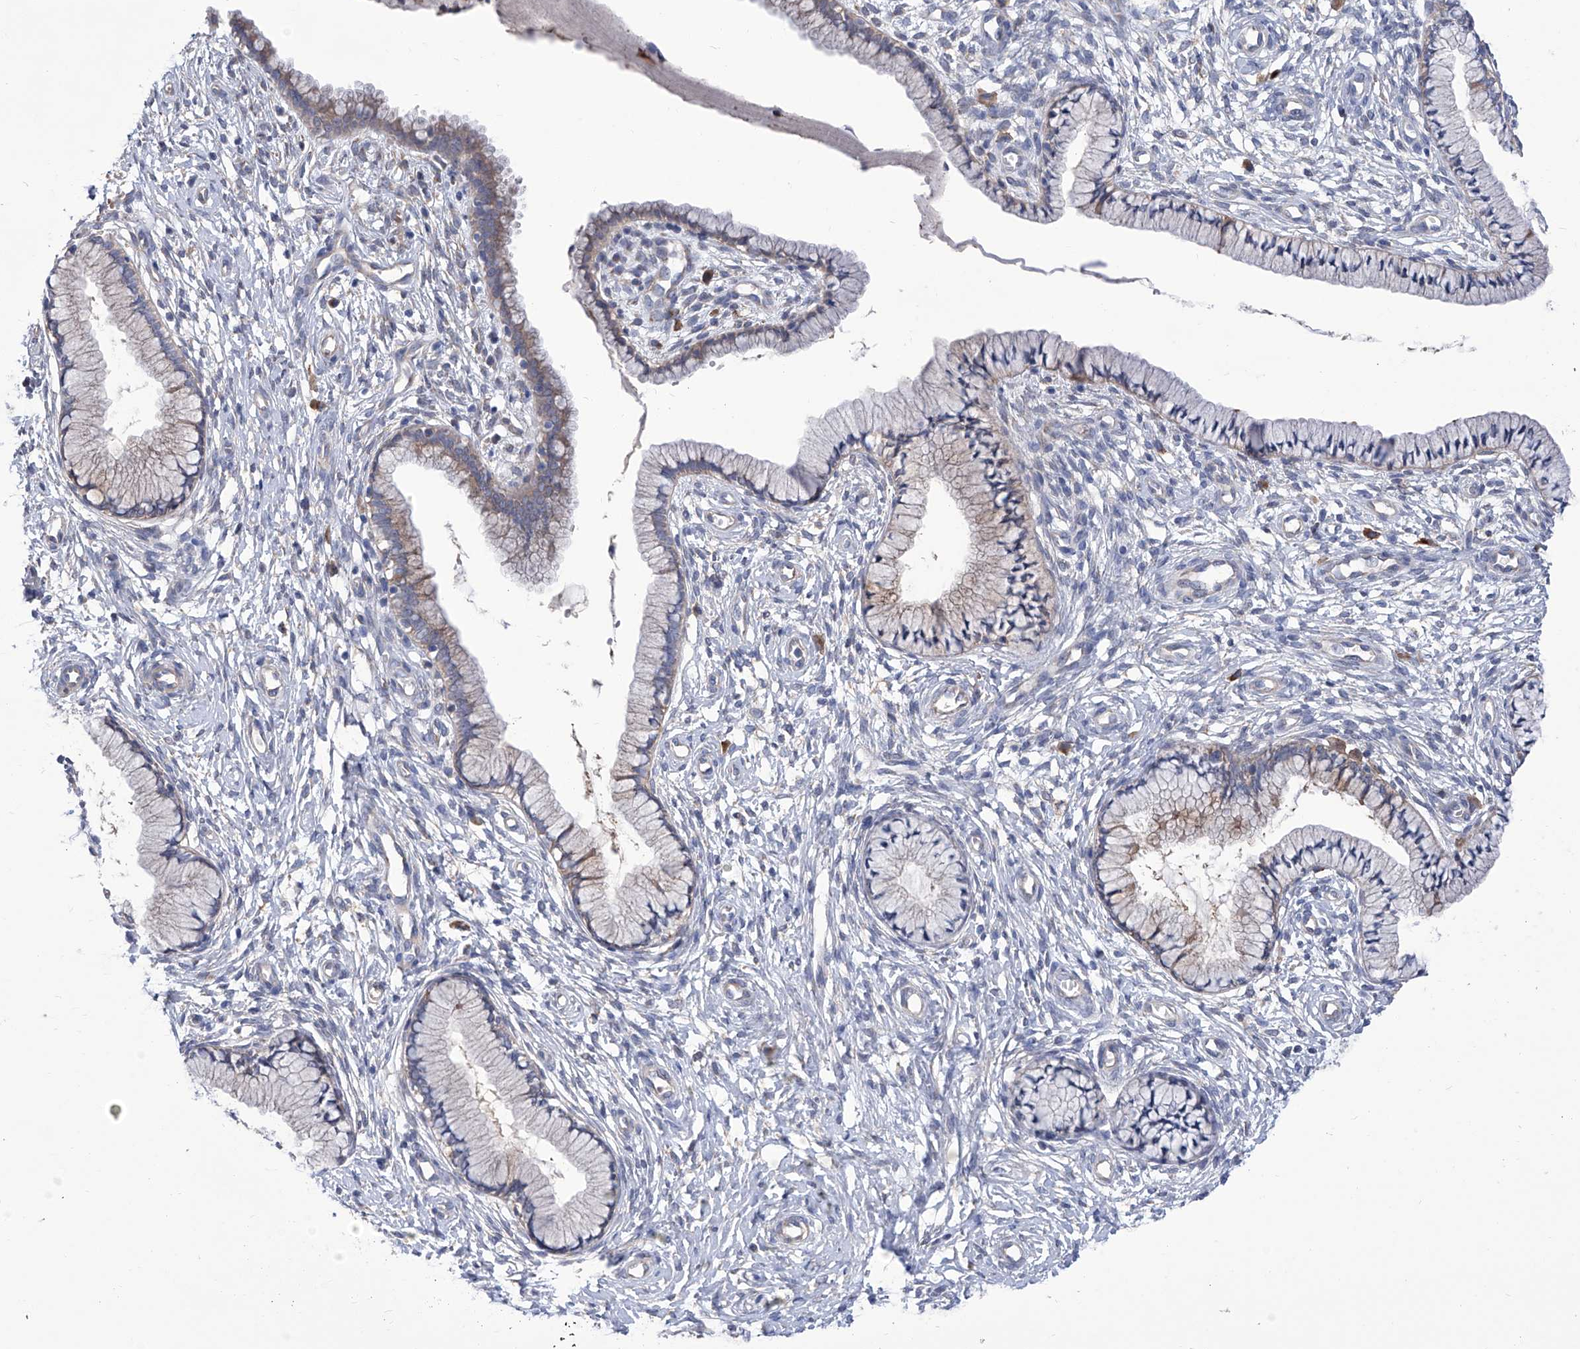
{"staining": {"intensity": "weak", "quantity": "25%-75%", "location": "cytoplasmic/membranous"}, "tissue": "cervix", "cell_type": "Glandular cells", "image_type": "normal", "snomed": [{"axis": "morphology", "description": "Normal tissue, NOS"}, {"axis": "topography", "description": "Cervix"}], "caption": "Weak cytoplasmic/membranous protein staining is appreciated in about 25%-75% of glandular cells in cervix. (Brightfield microscopy of DAB IHC at high magnification).", "gene": "SMS", "patient": {"sex": "female", "age": 36}}